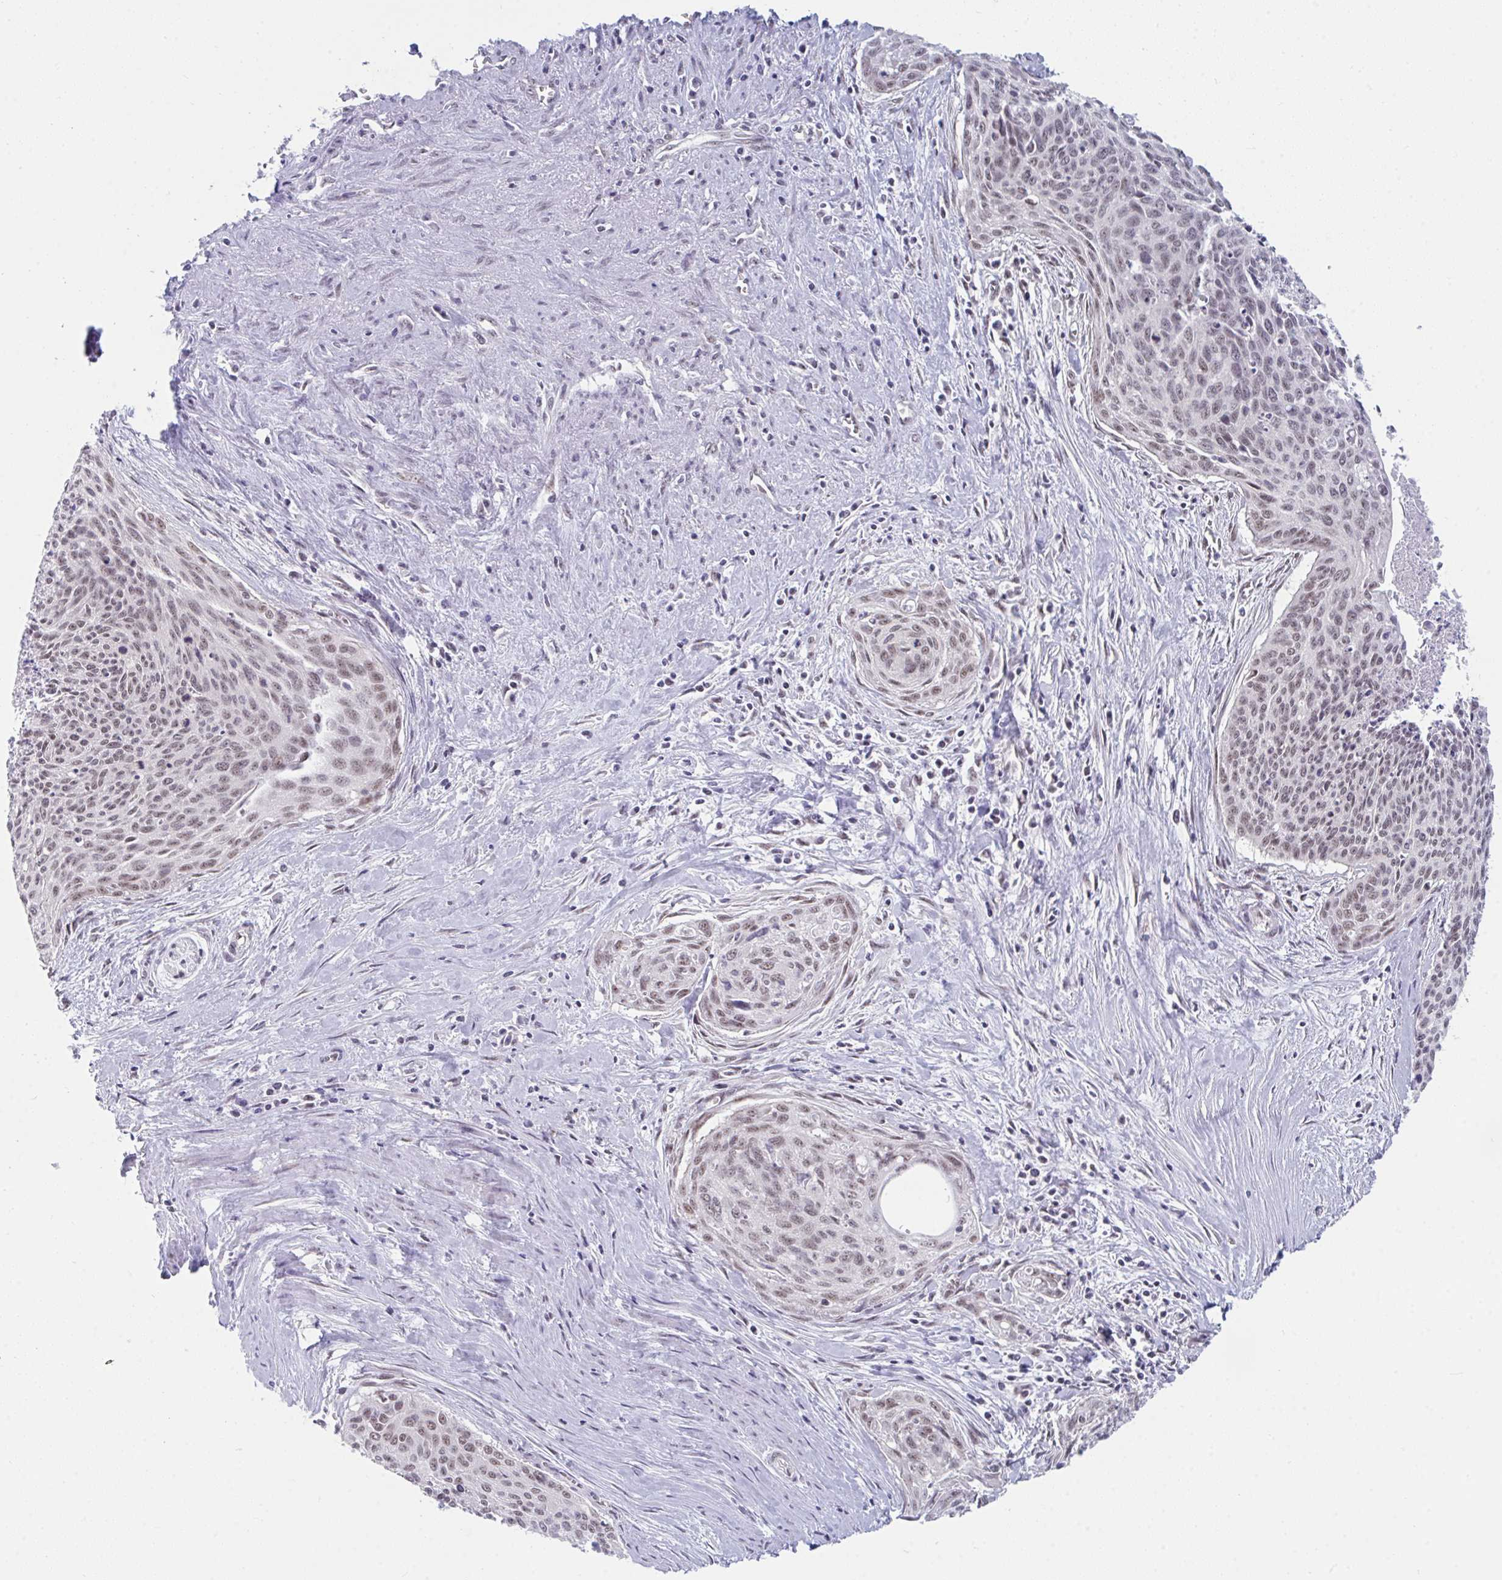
{"staining": {"intensity": "weak", "quantity": ">75%", "location": "nuclear"}, "tissue": "cervical cancer", "cell_type": "Tumor cells", "image_type": "cancer", "snomed": [{"axis": "morphology", "description": "Squamous cell carcinoma, NOS"}, {"axis": "topography", "description": "Cervix"}], "caption": "Immunohistochemistry (IHC) staining of cervical cancer (squamous cell carcinoma), which displays low levels of weak nuclear positivity in about >75% of tumor cells indicating weak nuclear protein expression. The staining was performed using DAB (3,3'-diaminobenzidine) (brown) for protein detection and nuclei were counterstained in hematoxylin (blue).", "gene": "PRR14", "patient": {"sex": "female", "age": 55}}